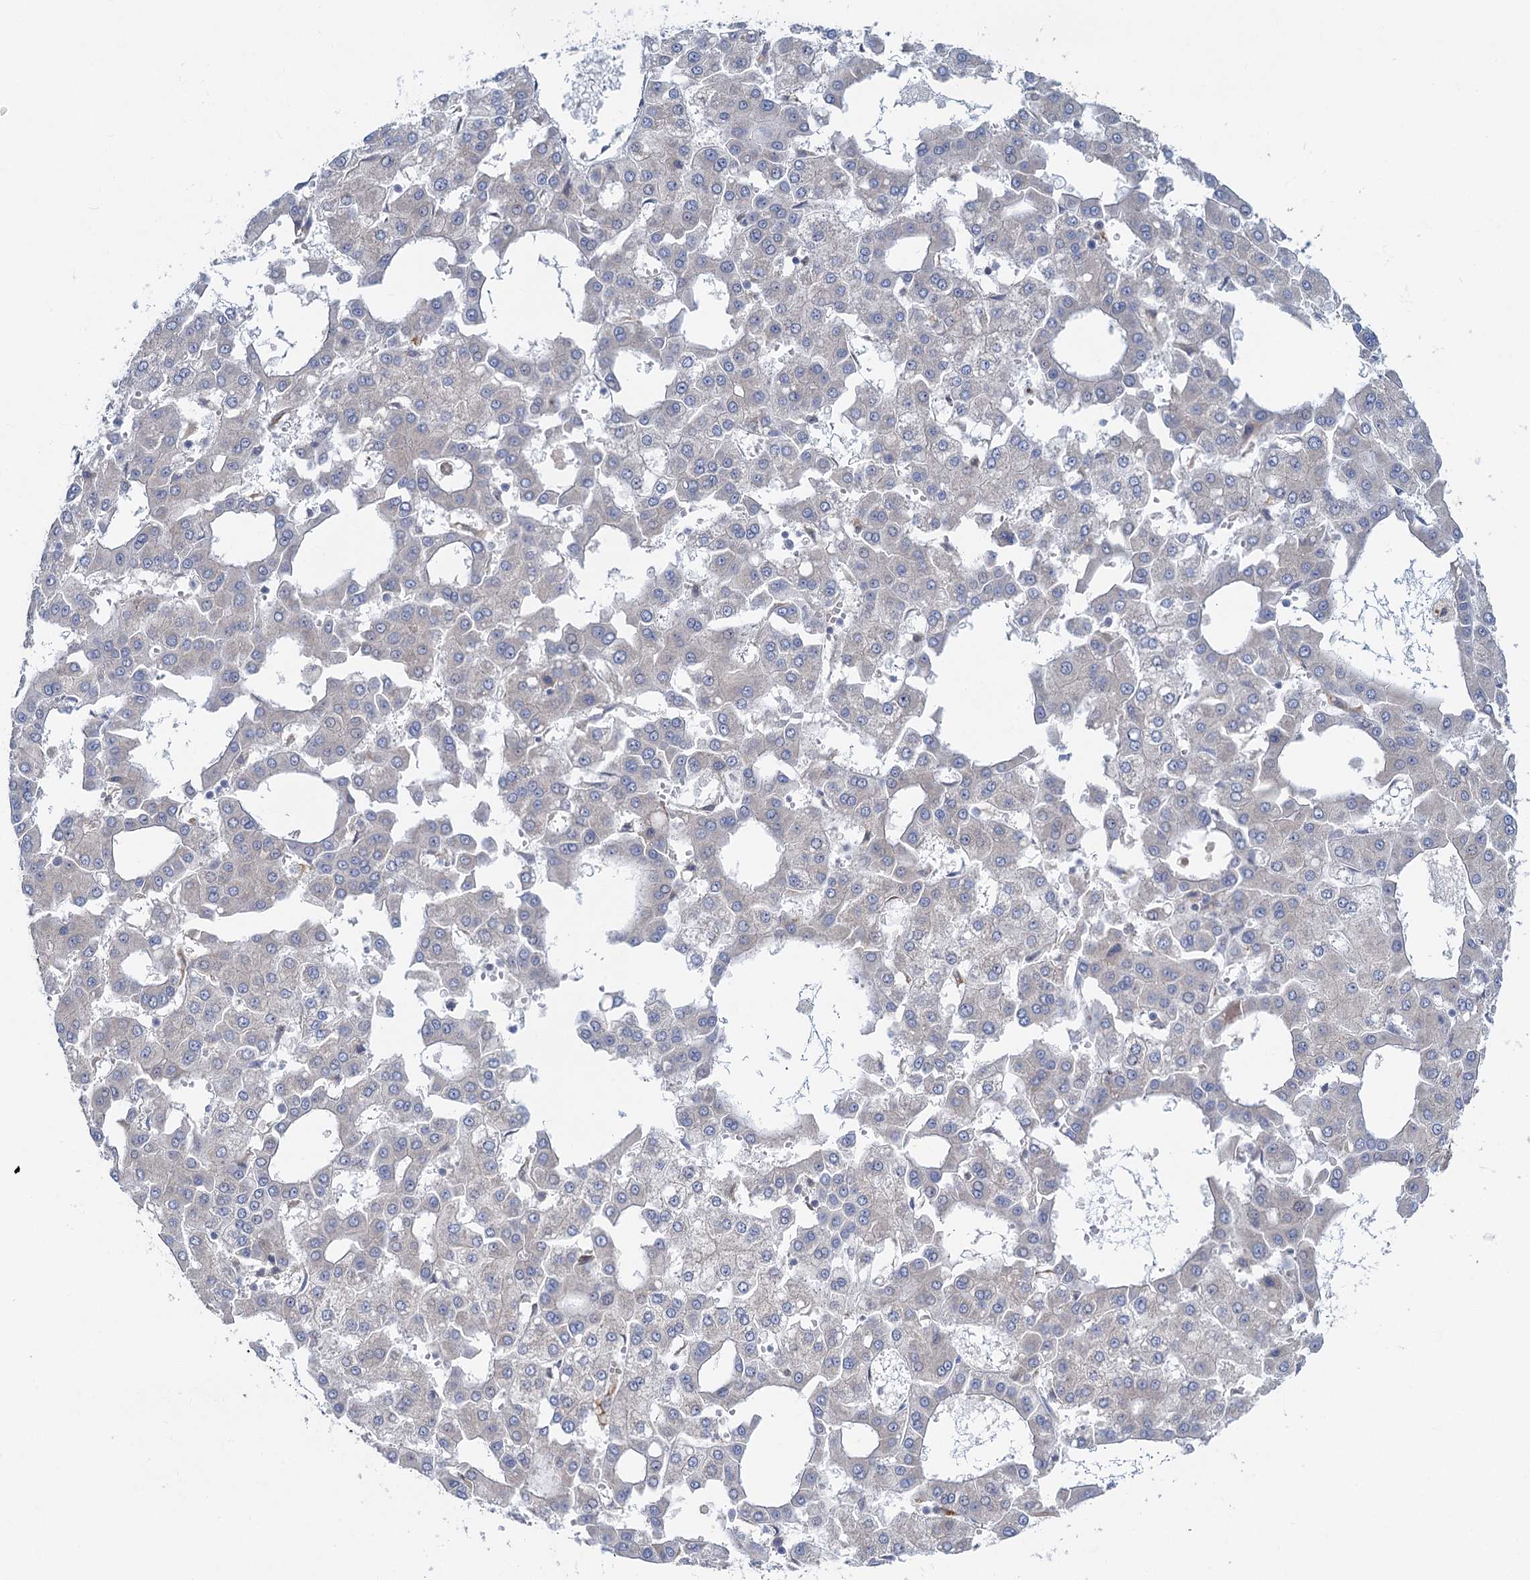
{"staining": {"intensity": "negative", "quantity": "none", "location": "none"}, "tissue": "liver cancer", "cell_type": "Tumor cells", "image_type": "cancer", "snomed": [{"axis": "morphology", "description": "Carcinoma, Hepatocellular, NOS"}, {"axis": "topography", "description": "Liver"}], "caption": "This is an IHC histopathology image of liver hepatocellular carcinoma. There is no positivity in tumor cells.", "gene": "QPCTL", "patient": {"sex": "male", "age": 47}}